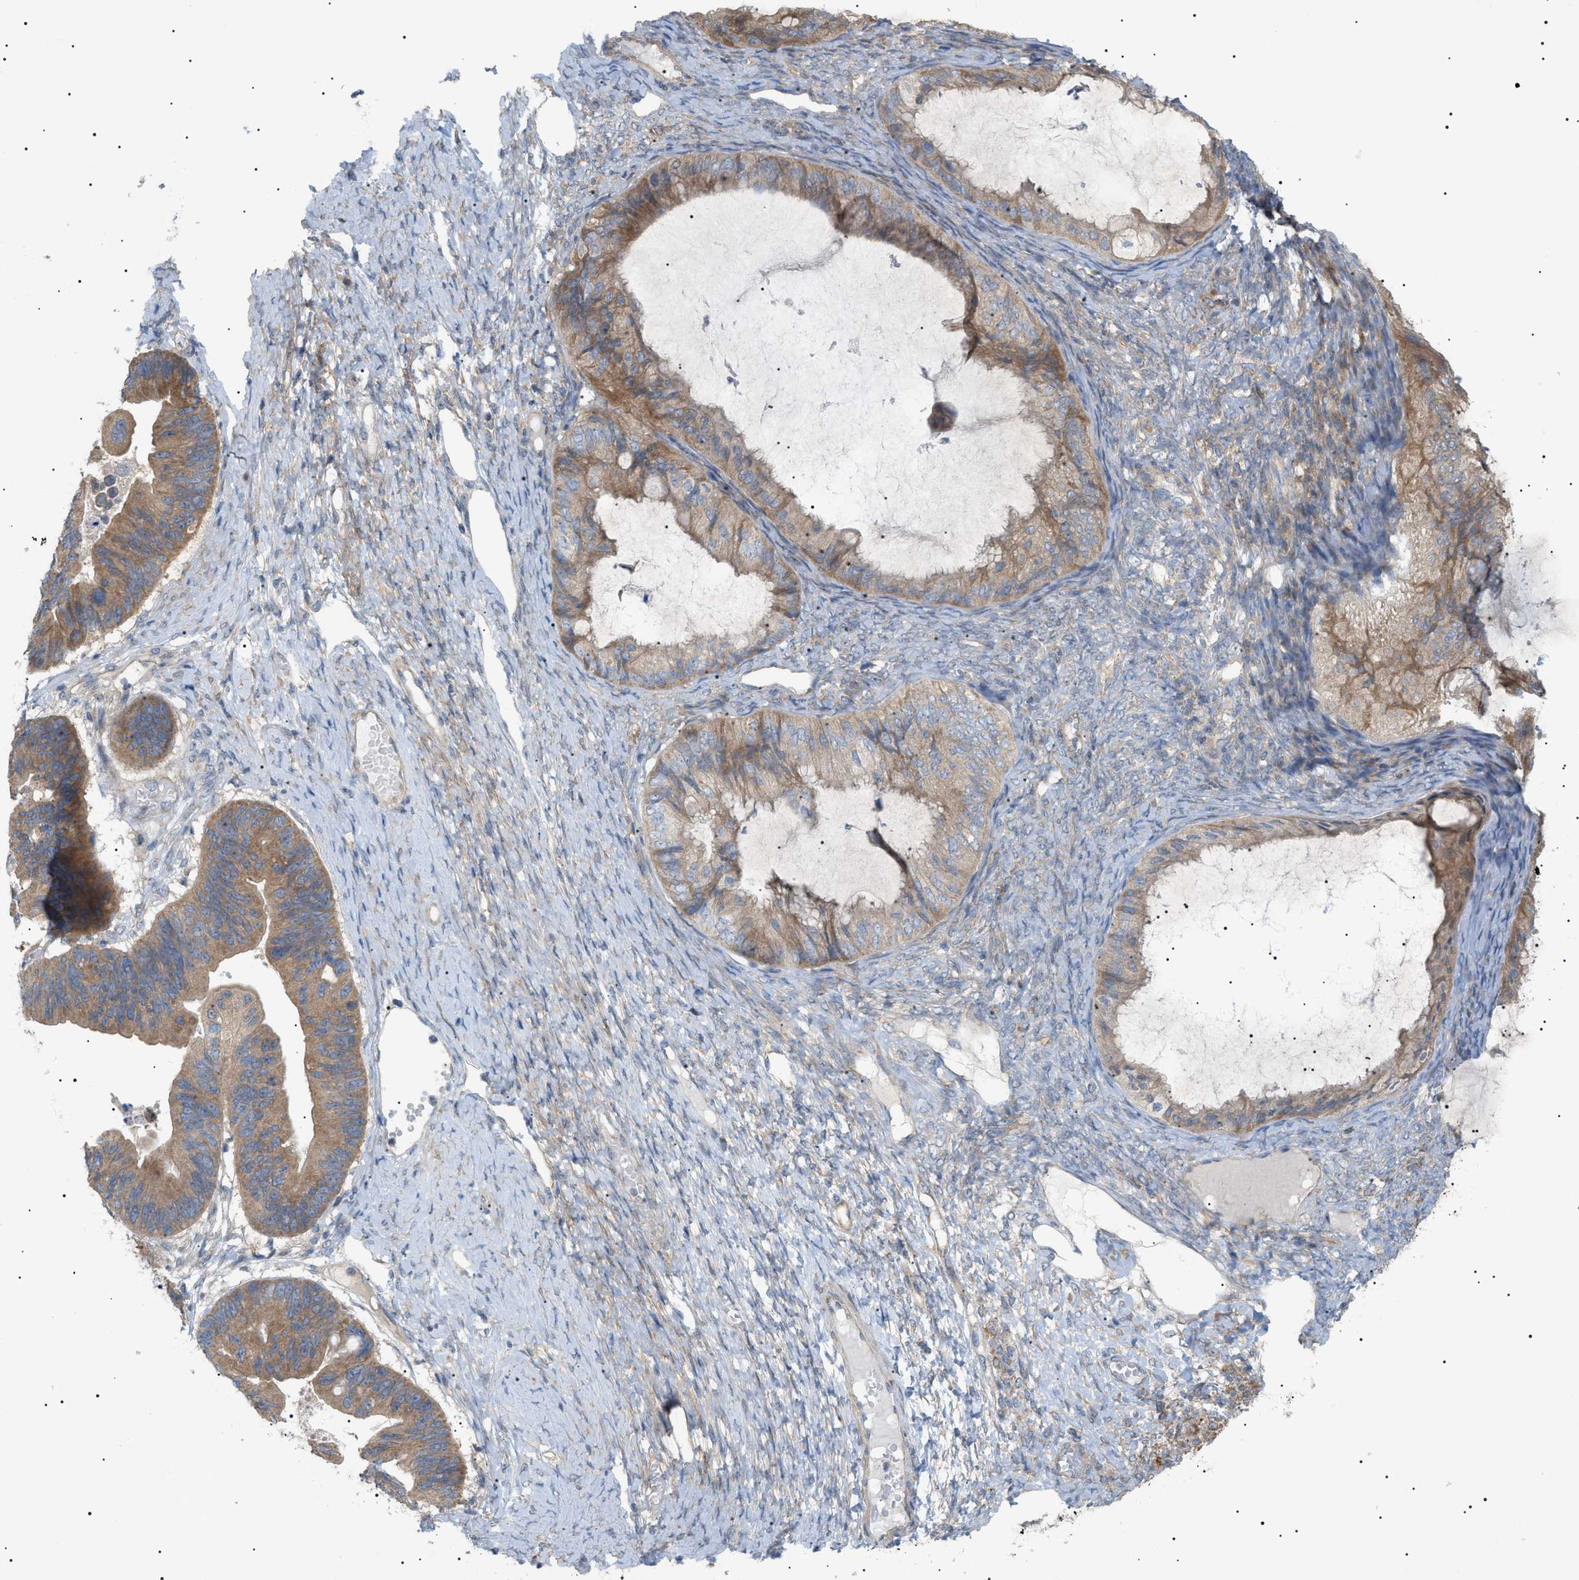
{"staining": {"intensity": "moderate", "quantity": ">75%", "location": "cytoplasmic/membranous"}, "tissue": "ovarian cancer", "cell_type": "Tumor cells", "image_type": "cancer", "snomed": [{"axis": "morphology", "description": "Cystadenocarcinoma, mucinous, NOS"}, {"axis": "topography", "description": "Ovary"}], "caption": "Mucinous cystadenocarcinoma (ovarian) stained with a protein marker shows moderate staining in tumor cells.", "gene": "IRS2", "patient": {"sex": "female", "age": 61}}